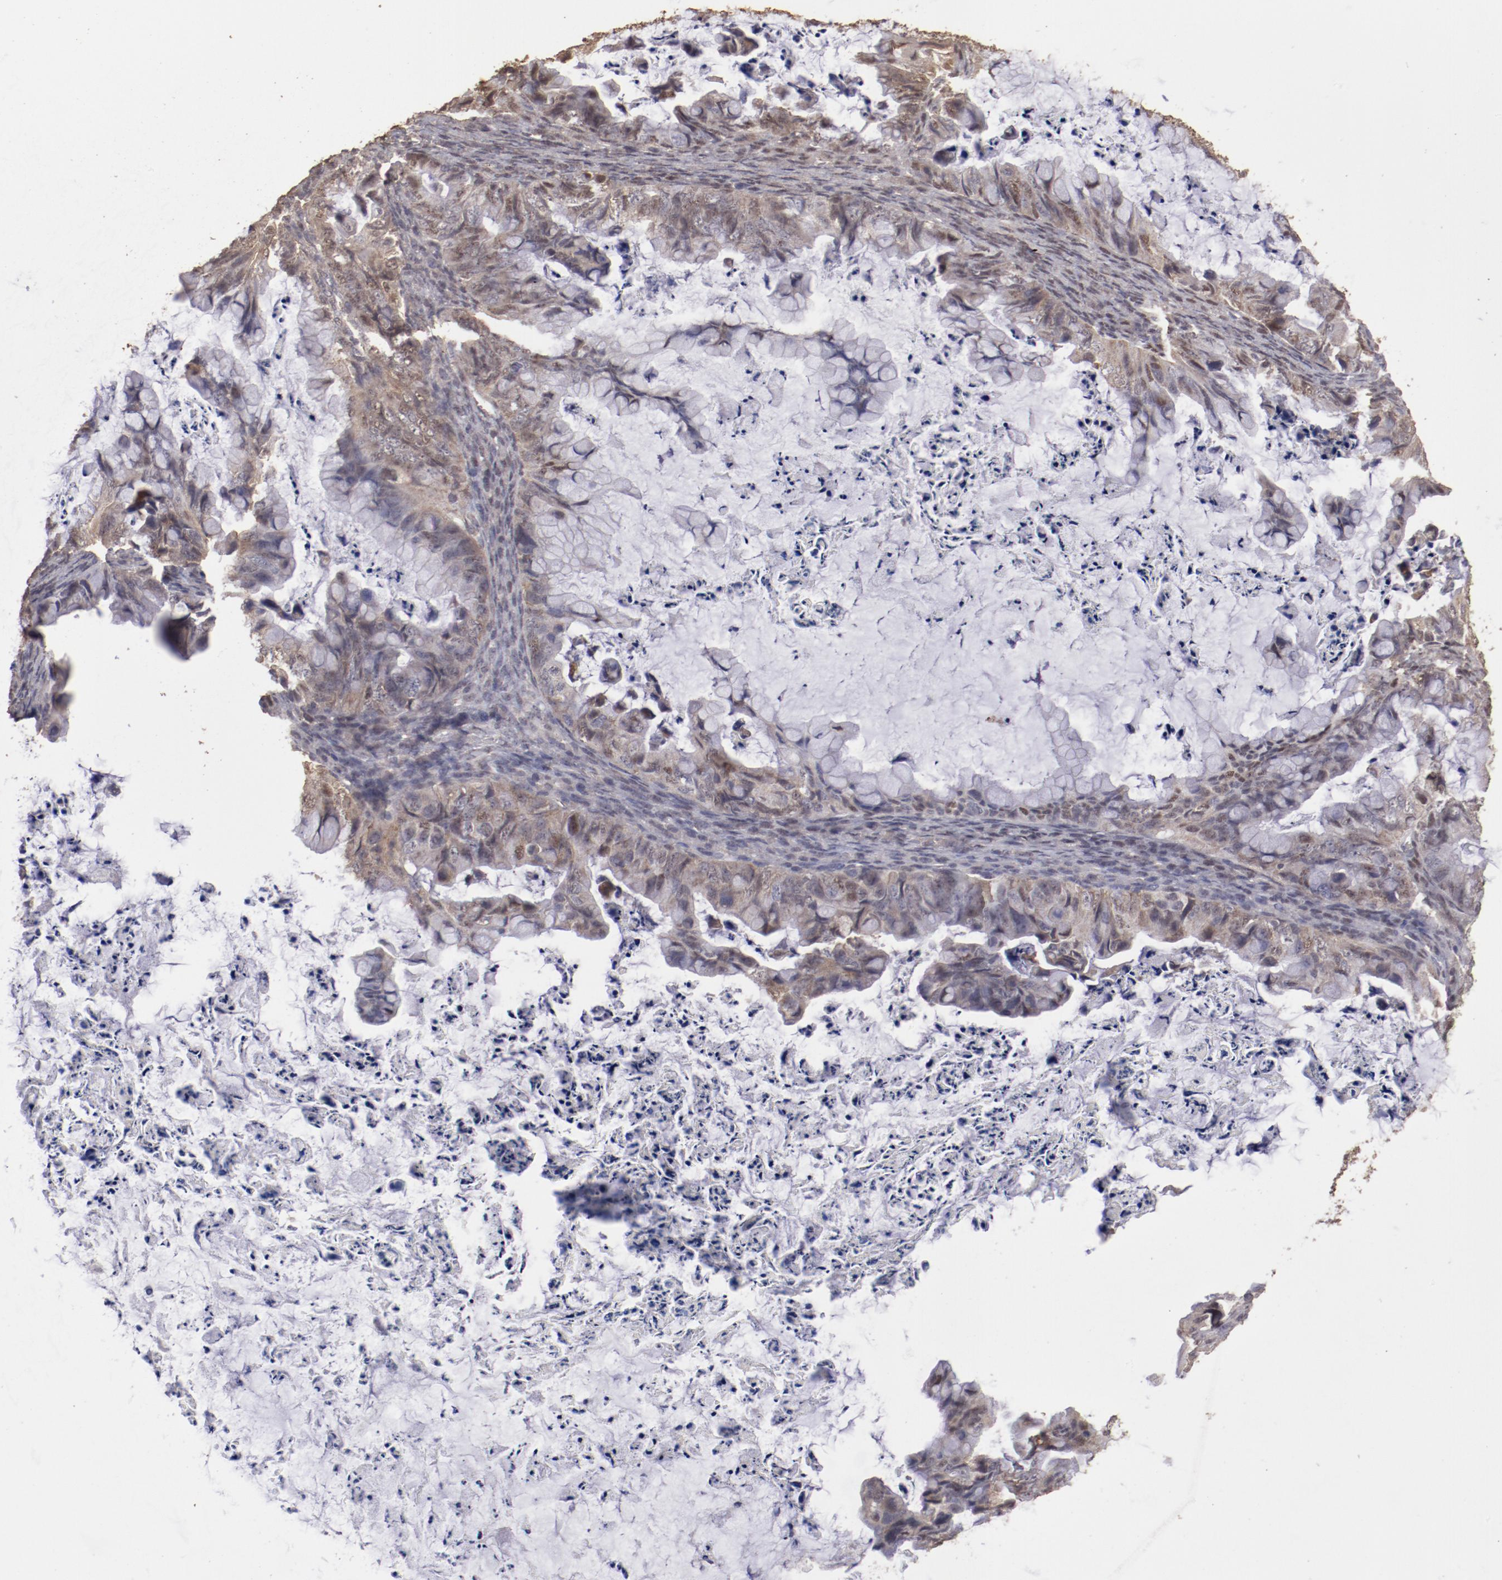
{"staining": {"intensity": "weak", "quantity": ">75%", "location": "cytoplasmic/membranous"}, "tissue": "ovarian cancer", "cell_type": "Tumor cells", "image_type": "cancer", "snomed": [{"axis": "morphology", "description": "Cystadenocarcinoma, mucinous, NOS"}, {"axis": "topography", "description": "Ovary"}], "caption": "Protein staining by immunohistochemistry (IHC) shows weak cytoplasmic/membranous expression in approximately >75% of tumor cells in ovarian cancer (mucinous cystadenocarcinoma).", "gene": "FAT1", "patient": {"sex": "female", "age": 36}}